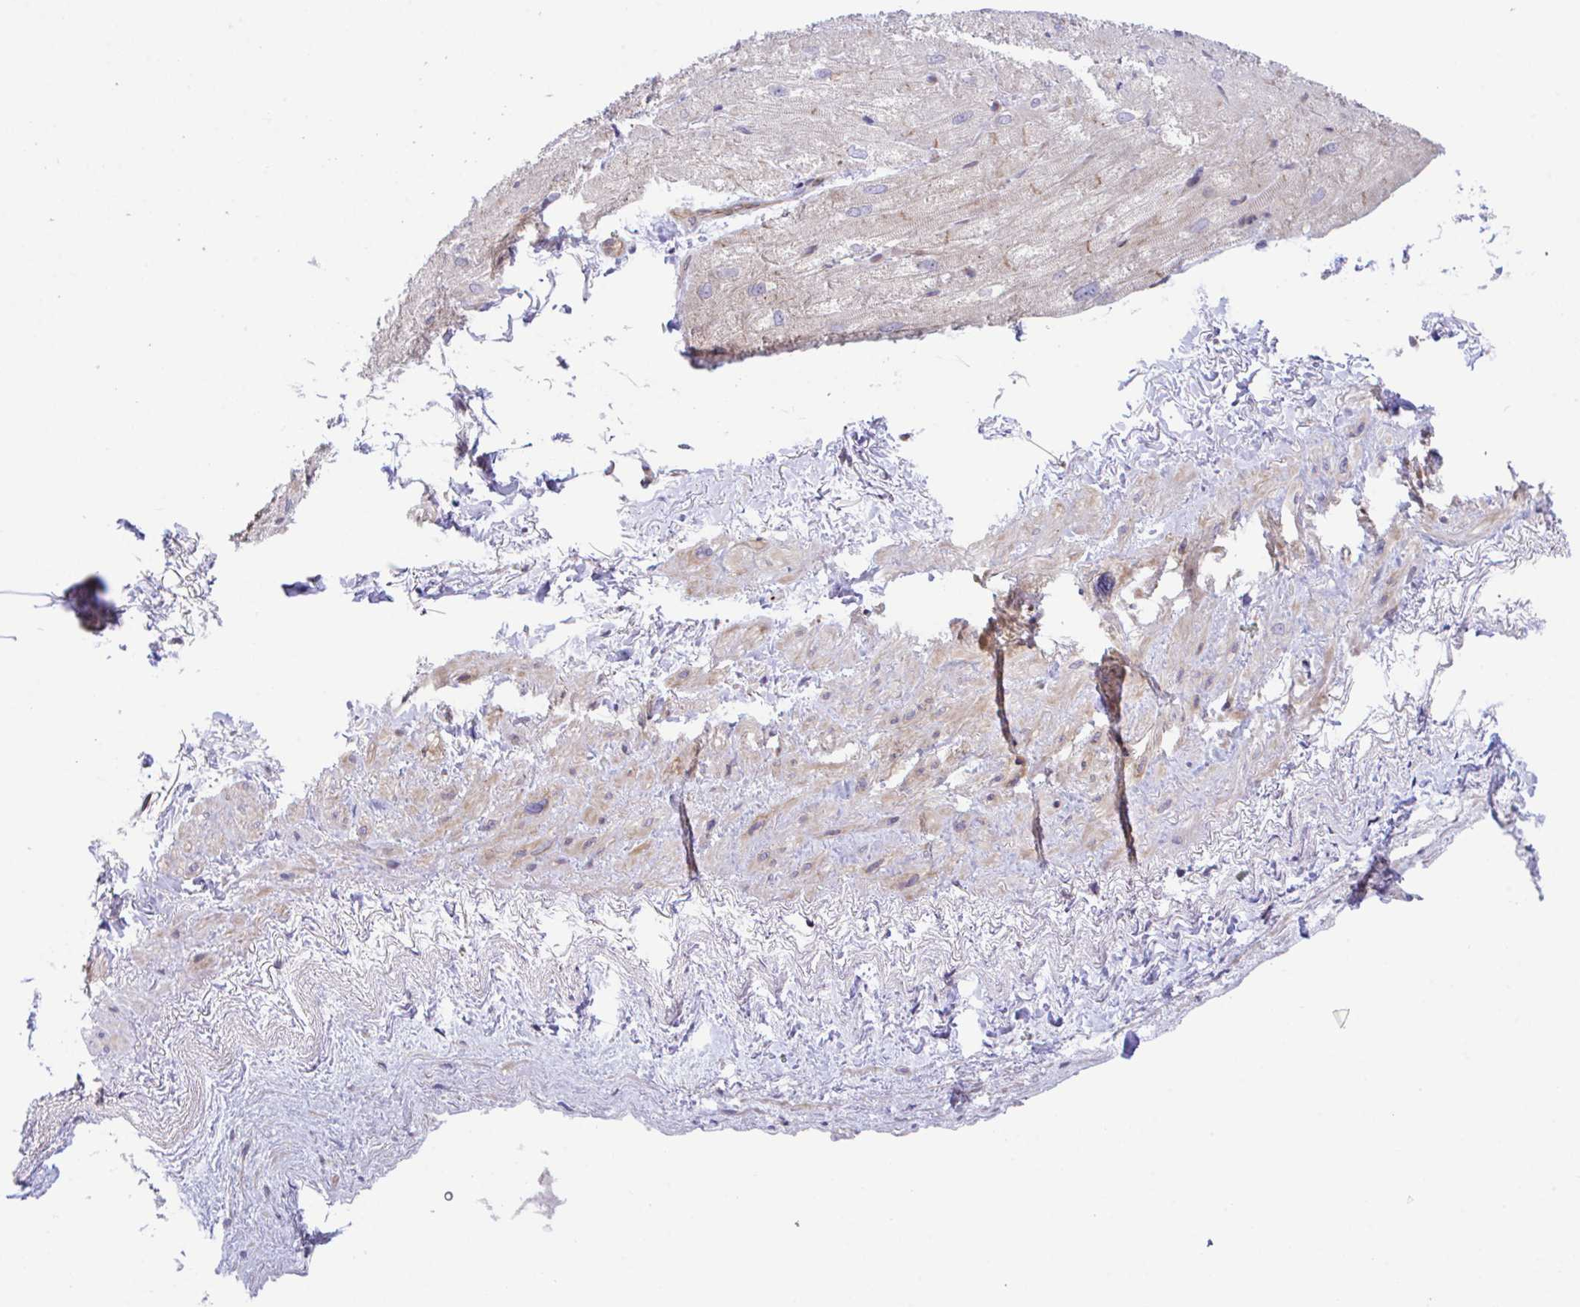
{"staining": {"intensity": "weak", "quantity": "25%-75%", "location": "cytoplasmic/membranous"}, "tissue": "heart muscle", "cell_type": "Cardiomyocytes", "image_type": "normal", "snomed": [{"axis": "morphology", "description": "Normal tissue, NOS"}, {"axis": "topography", "description": "Heart"}], "caption": "Protein expression analysis of benign human heart muscle reveals weak cytoplasmic/membranous staining in approximately 25%-75% of cardiomyocytes. (DAB (3,3'-diaminobenzidine) IHC, brown staining for protein, blue staining for nuclei).", "gene": "ZBED3", "patient": {"sex": "male", "age": 62}}